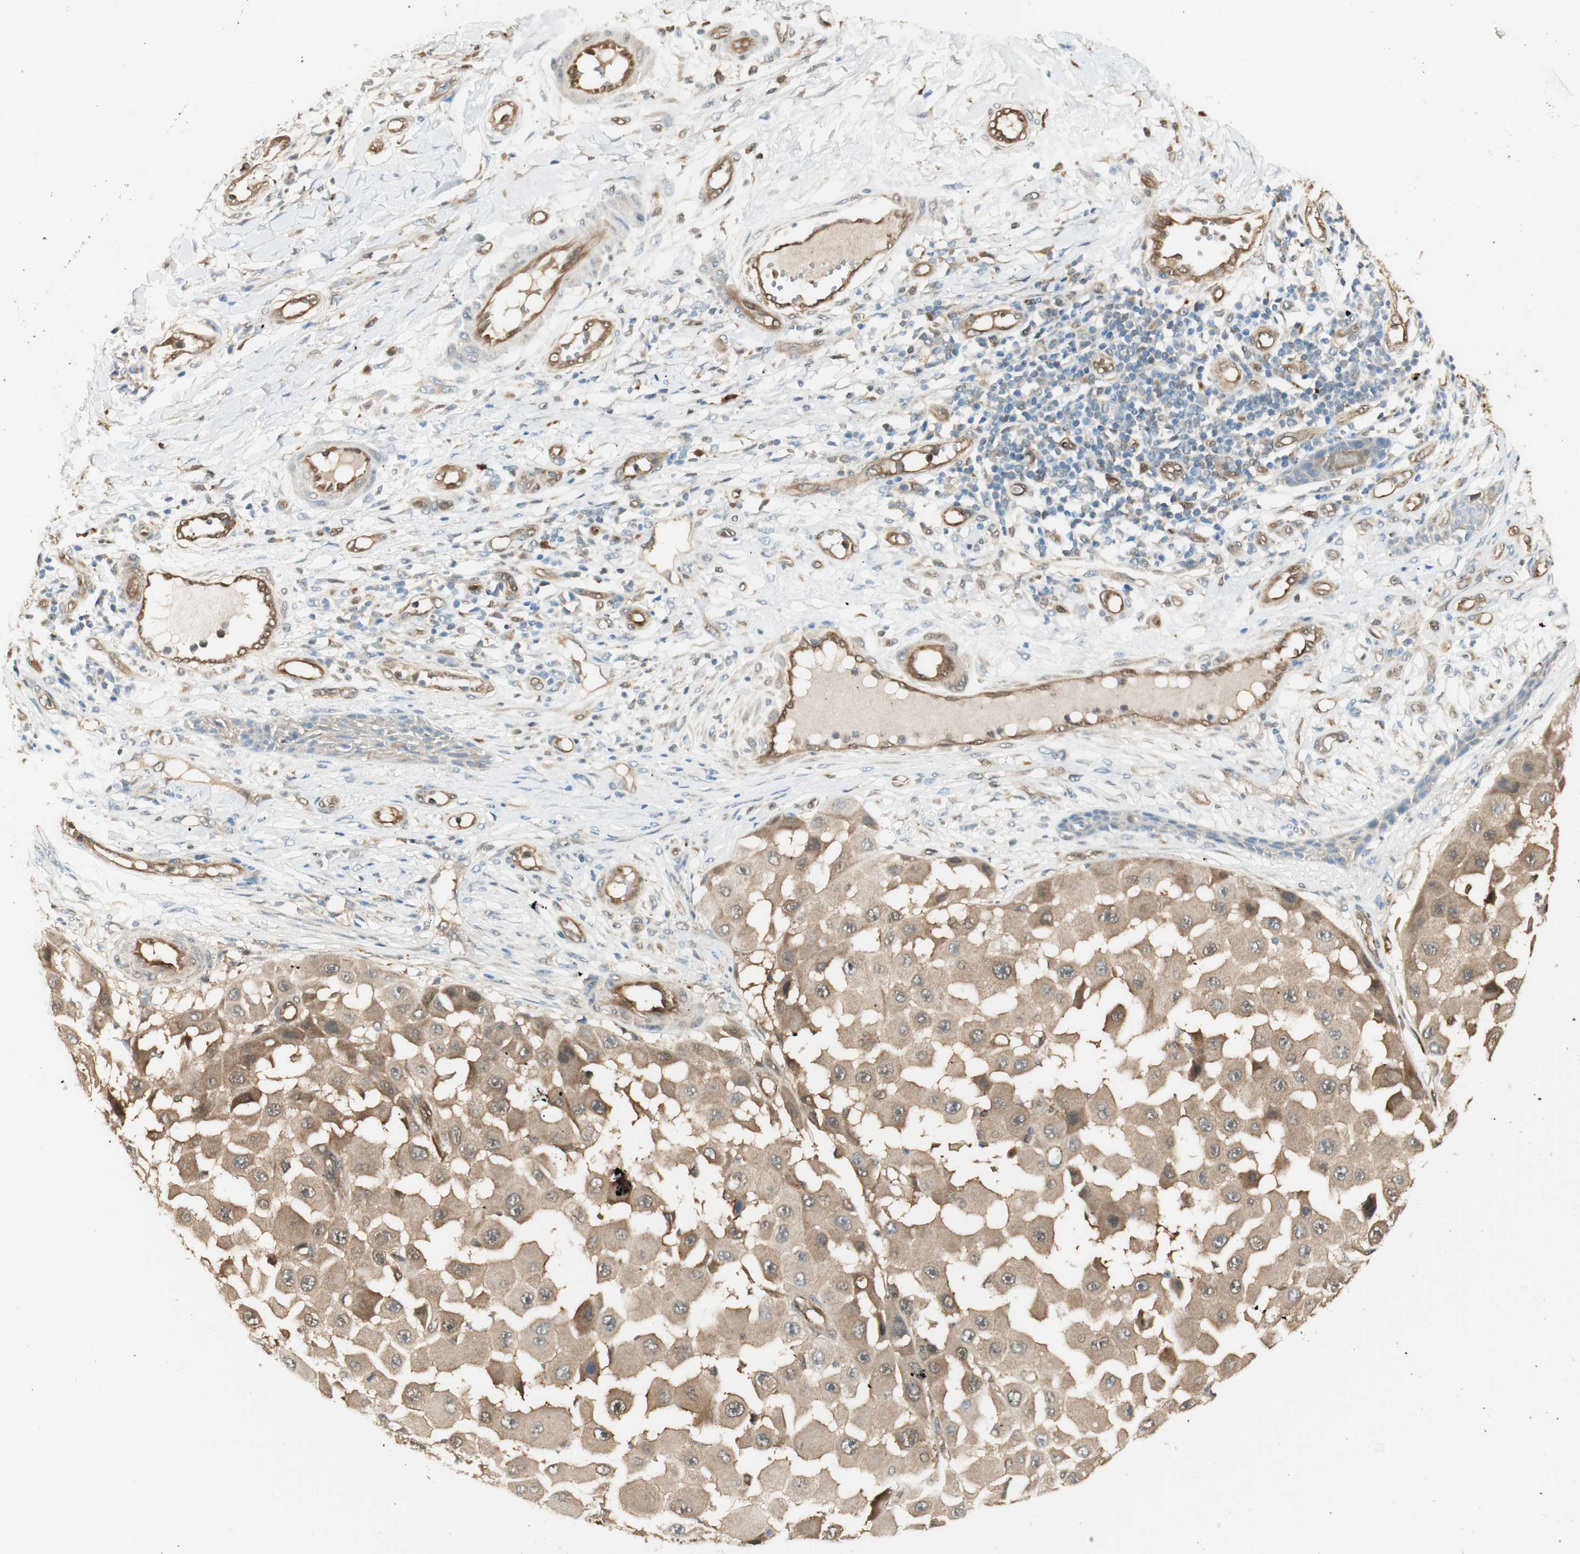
{"staining": {"intensity": "moderate", "quantity": ">75%", "location": "cytoplasmic/membranous"}, "tissue": "melanoma", "cell_type": "Tumor cells", "image_type": "cancer", "snomed": [{"axis": "morphology", "description": "Malignant melanoma, NOS"}, {"axis": "topography", "description": "Skin"}], "caption": "This histopathology image shows melanoma stained with immunohistochemistry (IHC) to label a protein in brown. The cytoplasmic/membranous of tumor cells show moderate positivity for the protein. Nuclei are counter-stained blue.", "gene": "SERPINB6", "patient": {"sex": "female", "age": 81}}